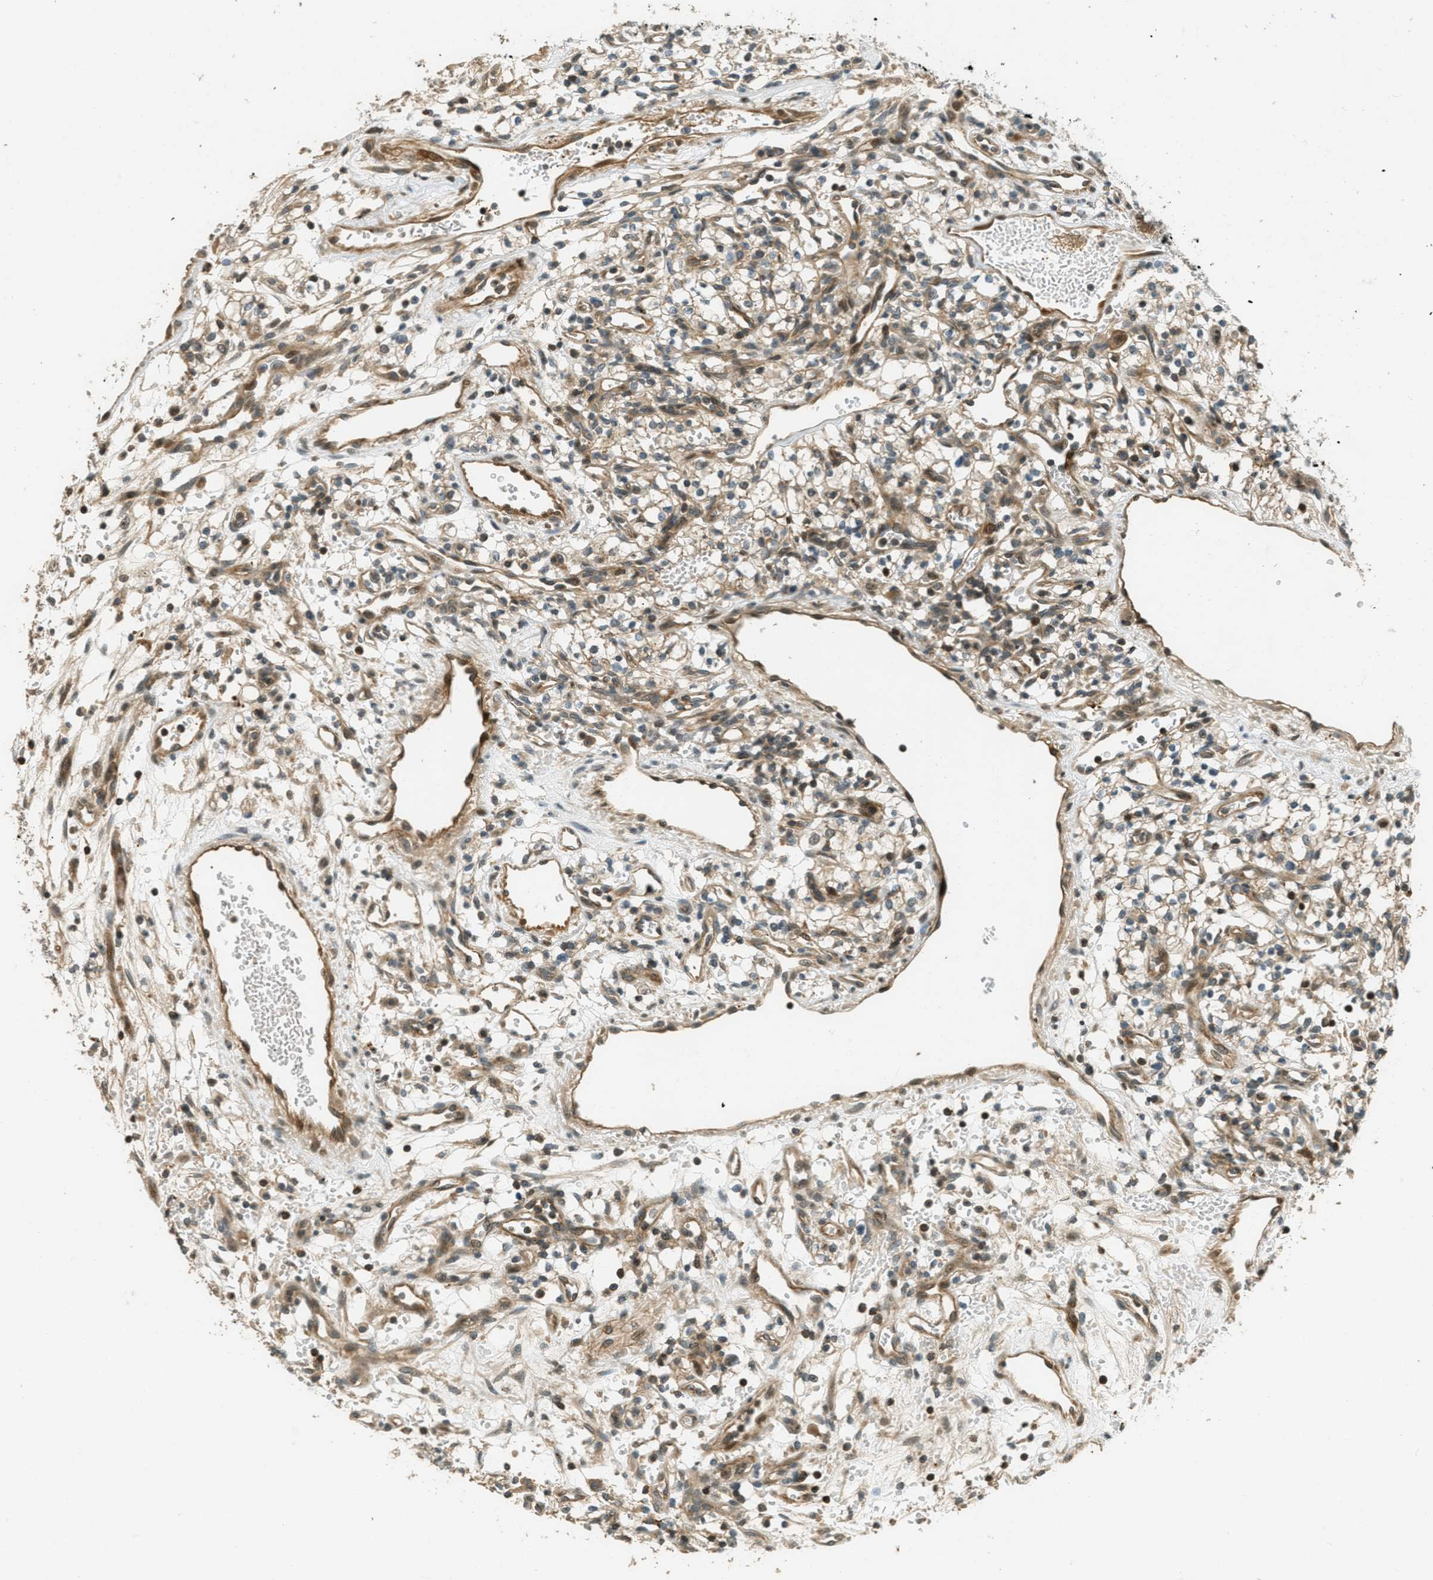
{"staining": {"intensity": "weak", "quantity": ">75%", "location": "cytoplasmic/membranous"}, "tissue": "renal cancer", "cell_type": "Tumor cells", "image_type": "cancer", "snomed": [{"axis": "morphology", "description": "Adenocarcinoma, NOS"}, {"axis": "topography", "description": "Kidney"}], "caption": "Immunohistochemical staining of adenocarcinoma (renal) demonstrates low levels of weak cytoplasmic/membranous protein expression in about >75% of tumor cells. Using DAB (brown) and hematoxylin (blue) stains, captured at high magnification using brightfield microscopy.", "gene": "PTPN23", "patient": {"sex": "male", "age": 59}}